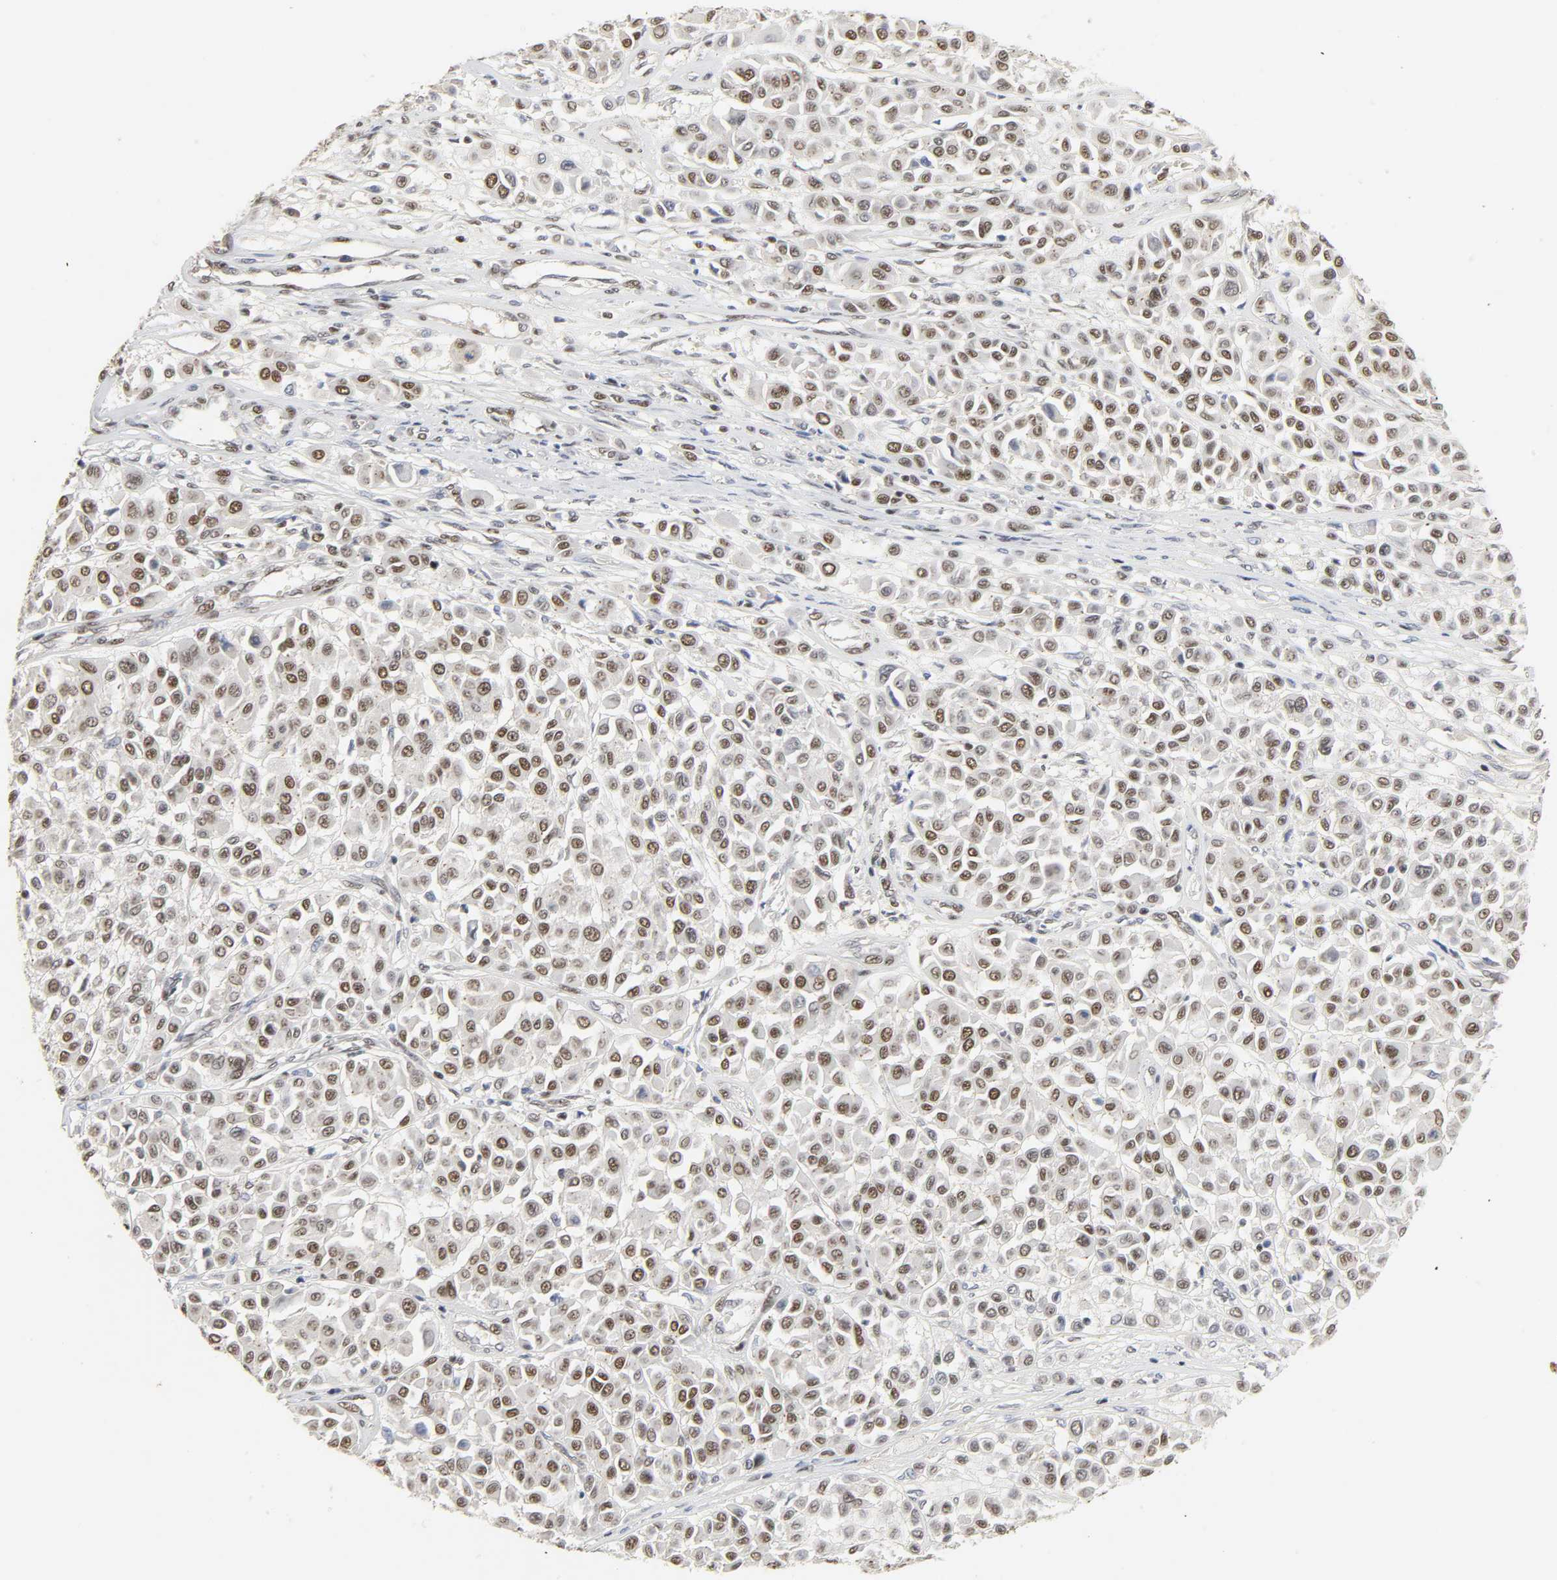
{"staining": {"intensity": "moderate", "quantity": ">75%", "location": "nuclear"}, "tissue": "melanoma", "cell_type": "Tumor cells", "image_type": "cancer", "snomed": [{"axis": "morphology", "description": "Malignant melanoma, Metastatic site"}, {"axis": "topography", "description": "Soft tissue"}], "caption": "Melanoma stained with a protein marker exhibits moderate staining in tumor cells.", "gene": "NCOA6", "patient": {"sex": "male", "age": 41}}